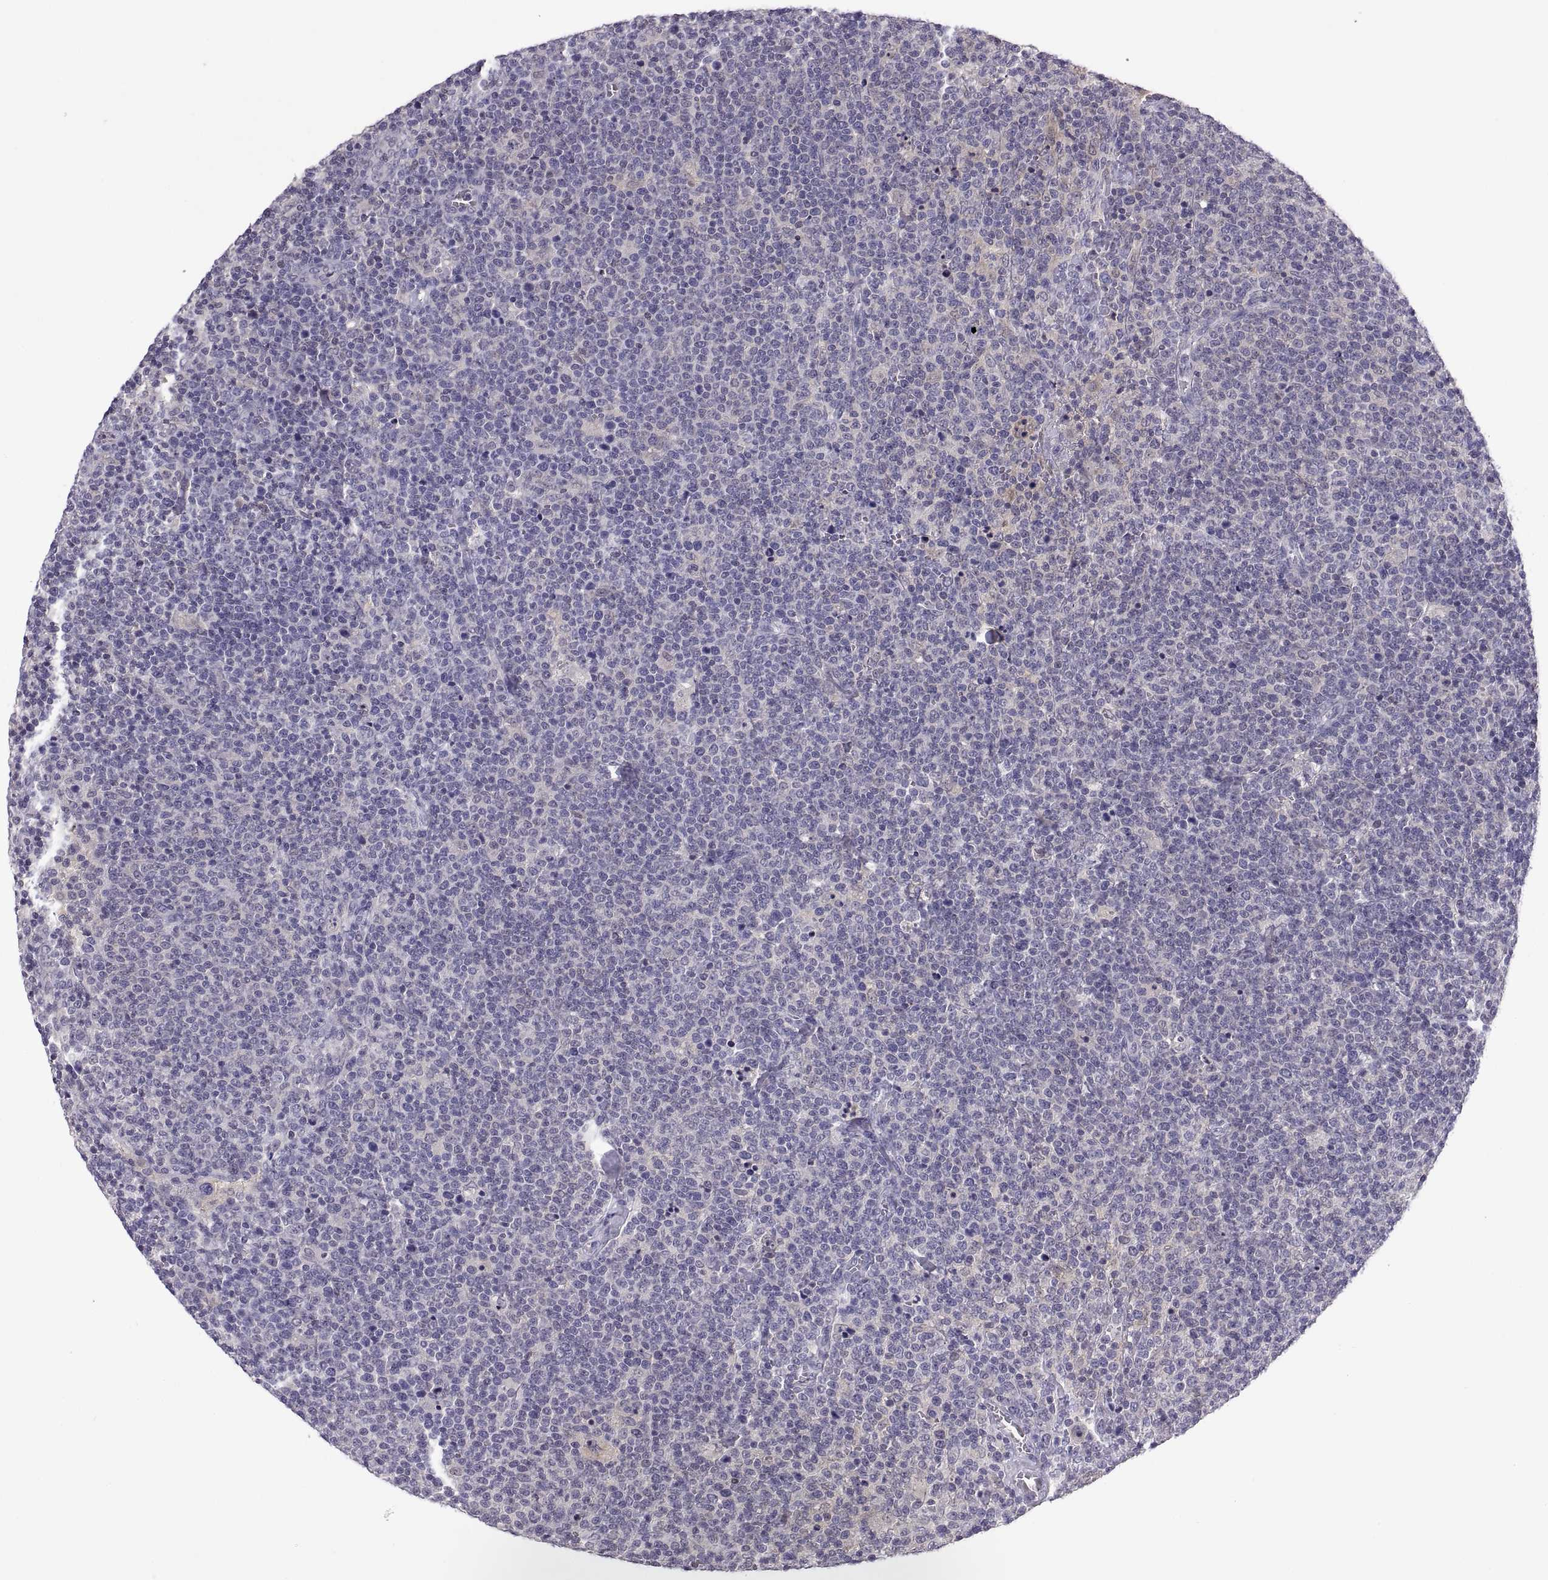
{"staining": {"intensity": "negative", "quantity": "none", "location": "none"}, "tissue": "lymphoma", "cell_type": "Tumor cells", "image_type": "cancer", "snomed": [{"axis": "morphology", "description": "Malignant lymphoma, non-Hodgkin's type, High grade"}, {"axis": "topography", "description": "Lymph node"}], "caption": "IHC of lymphoma exhibits no staining in tumor cells.", "gene": "FGF9", "patient": {"sex": "male", "age": 61}}